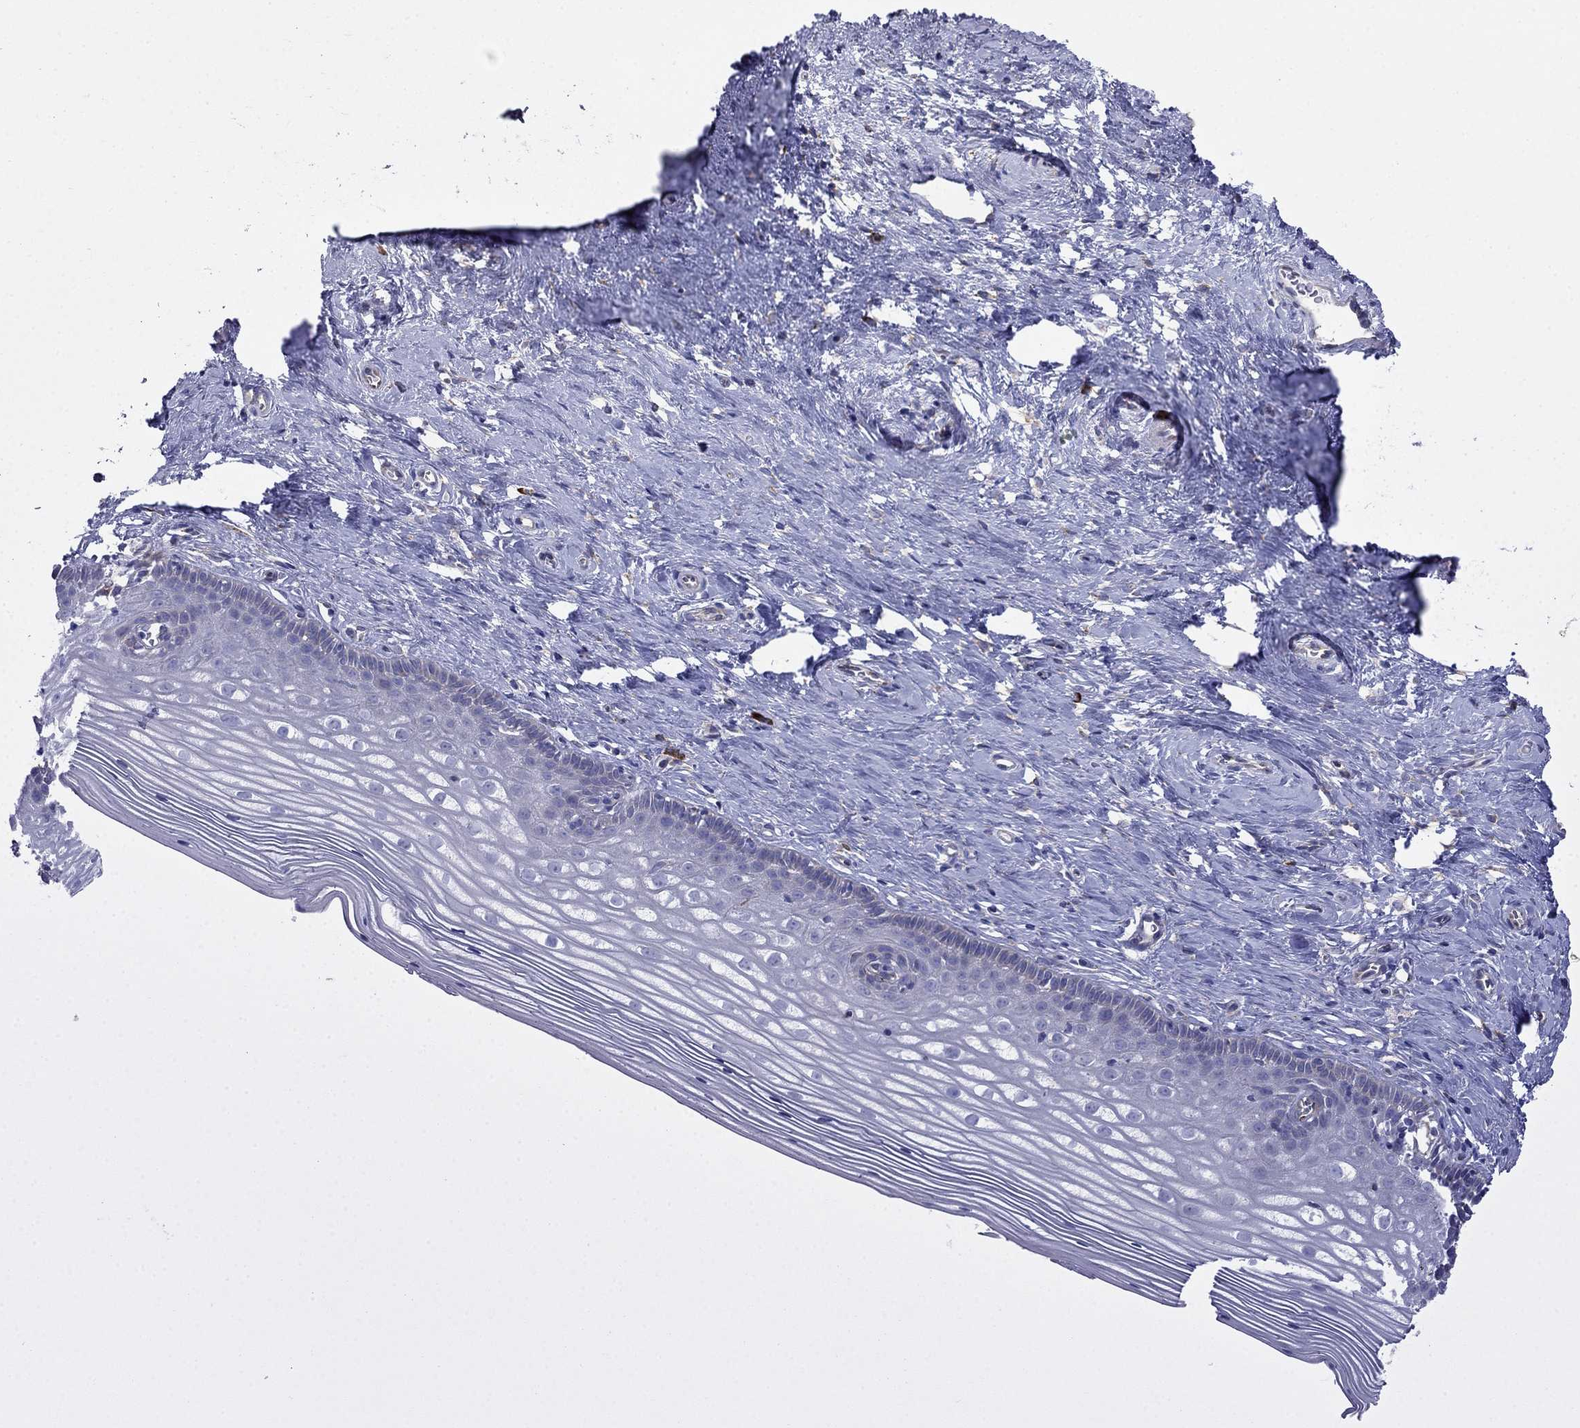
{"staining": {"intensity": "moderate", "quantity": ">75%", "location": "cytoplasmic/membranous"}, "tissue": "cervix", "cell_type": "Glandular cells", "image_type": "normal", "snomed": [{"axis": "morphology", "description": "Normal tissue, NOS"}, {"axis": "topography", "description": "Cervix"}], "caption": "About >75% of glandular cells in benign human cervix exhibit moderate cytoplasmic/membranous protein staining as visualized by brown immunohistochemical staining.", "gene": "LONRF2", "patient": {"sex": "female", "age": 40}}